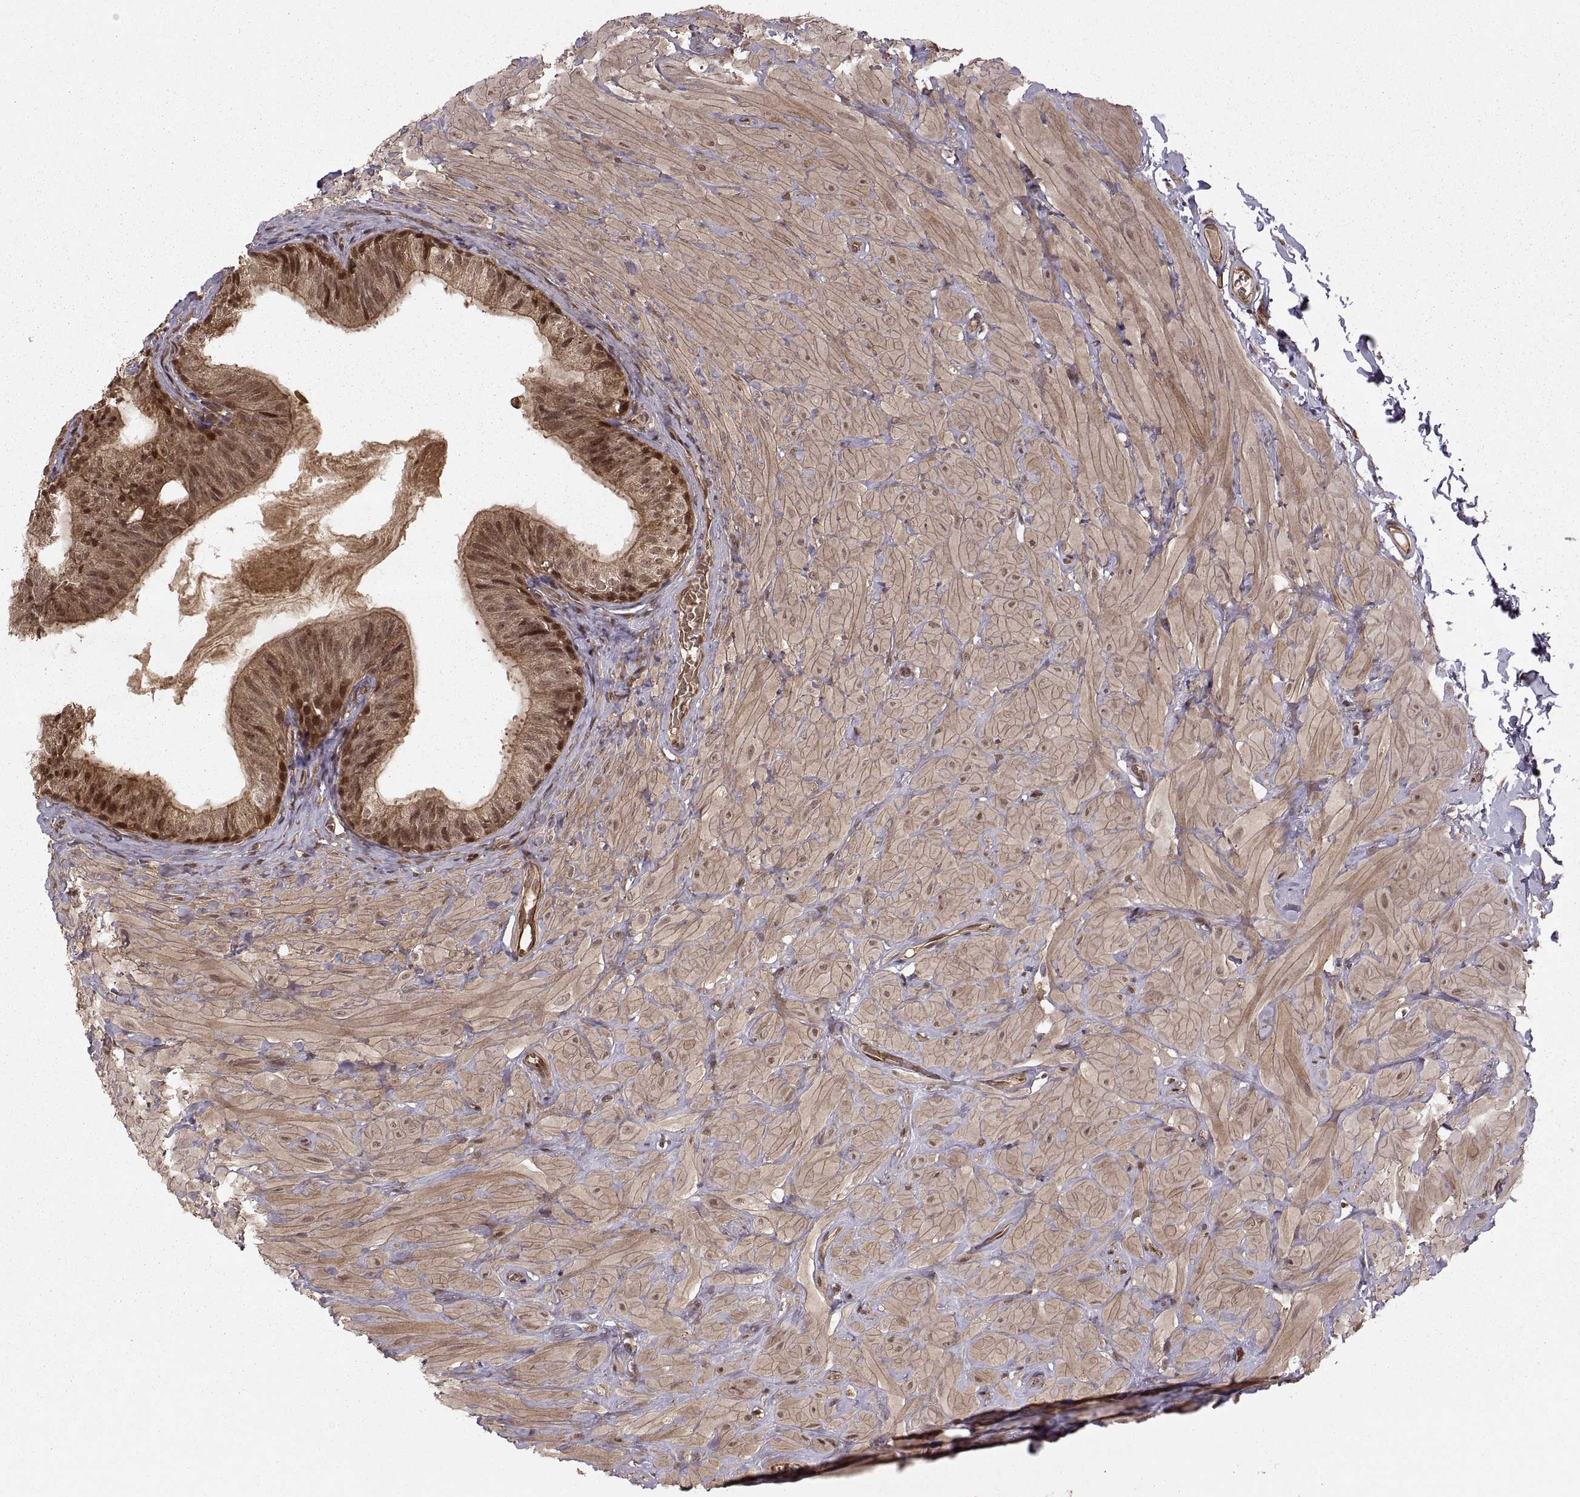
{"staining": {"intensity": "strong", "quantity": "<25%", "location": "cytoplasmic/membranous,nuclear"}, "tissue": "epididymis", "cell_type": "Glandular cells", "image_type": "normal", "snomed": [{"axis": "morphology", "description": "Normal tissue, NOS"}, {"axis": "topography", "description": "Epididymis"}, {"axis": "topography", "description": "Vas deferens"}], "caption": "This image displays immunohistochemistry (IHC) staining of normal human epididymis, with medium strong cytoplasmic/membranous,nuclear expression in approximately <25% of glandular cells.", "gene": "DEDD", "patient": {"sex": "male", "age": 23}}